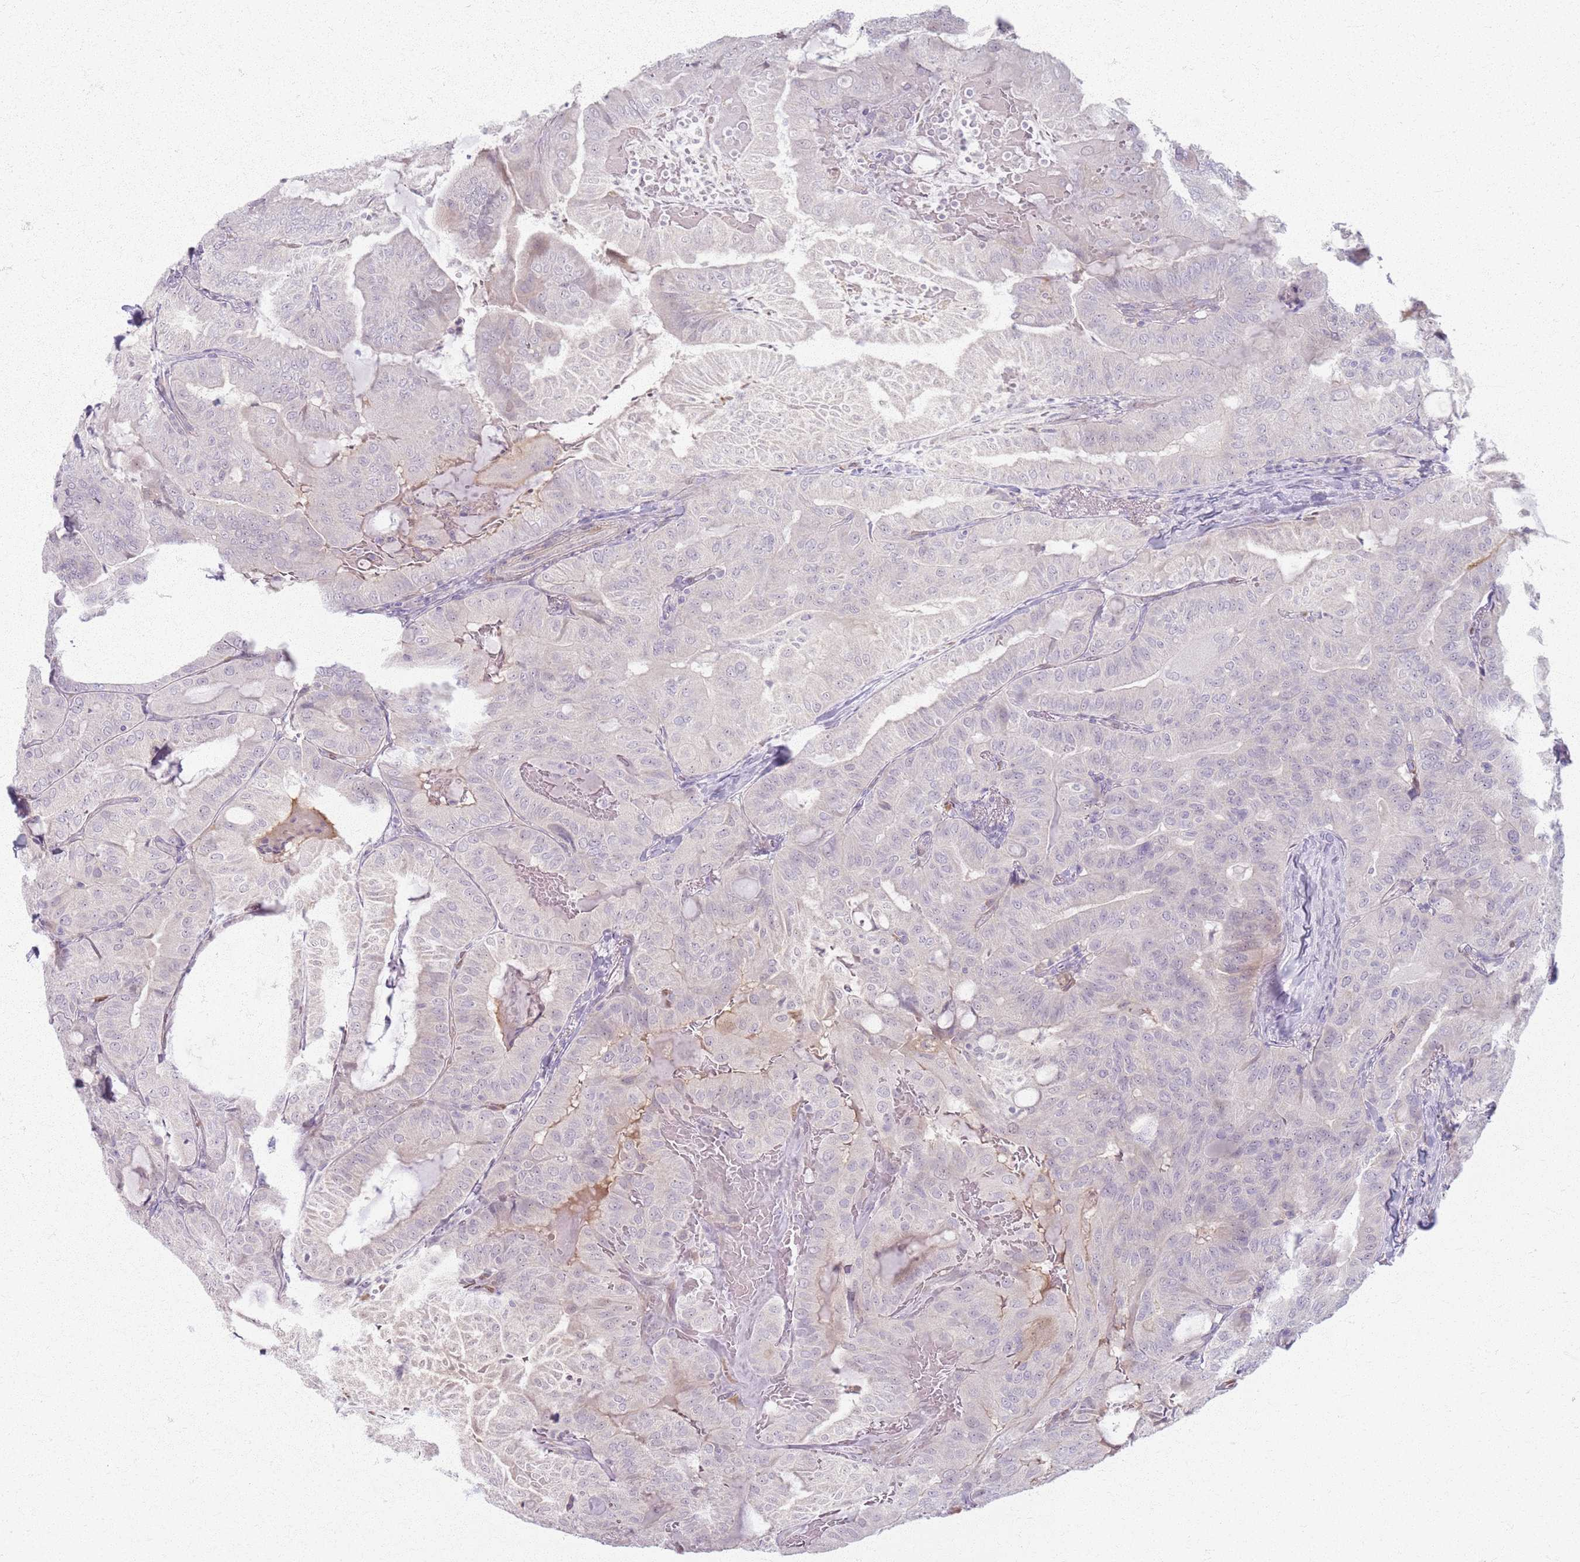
{"staining": {"intensity": "negative", "quantity": "none", "location": "none"}, "tissue": "thyroid cancer", "cell_type": "Tumor cells", "image_type": "cancer", "snomed": [{"axis": "morphology", "description": "Papillary adenocarcinoma, NOS"}, {"axis": "topography", "description": "Thyroid gland"}], "caption": "High power microscopy photomicrograph of an immunohistochemistry (IHC) histopathology image of thyroid cancer, revealing no significant staining in tumor cells.", "gene": "CRIPT", "patient": {"sex": "female", "age": 68}}